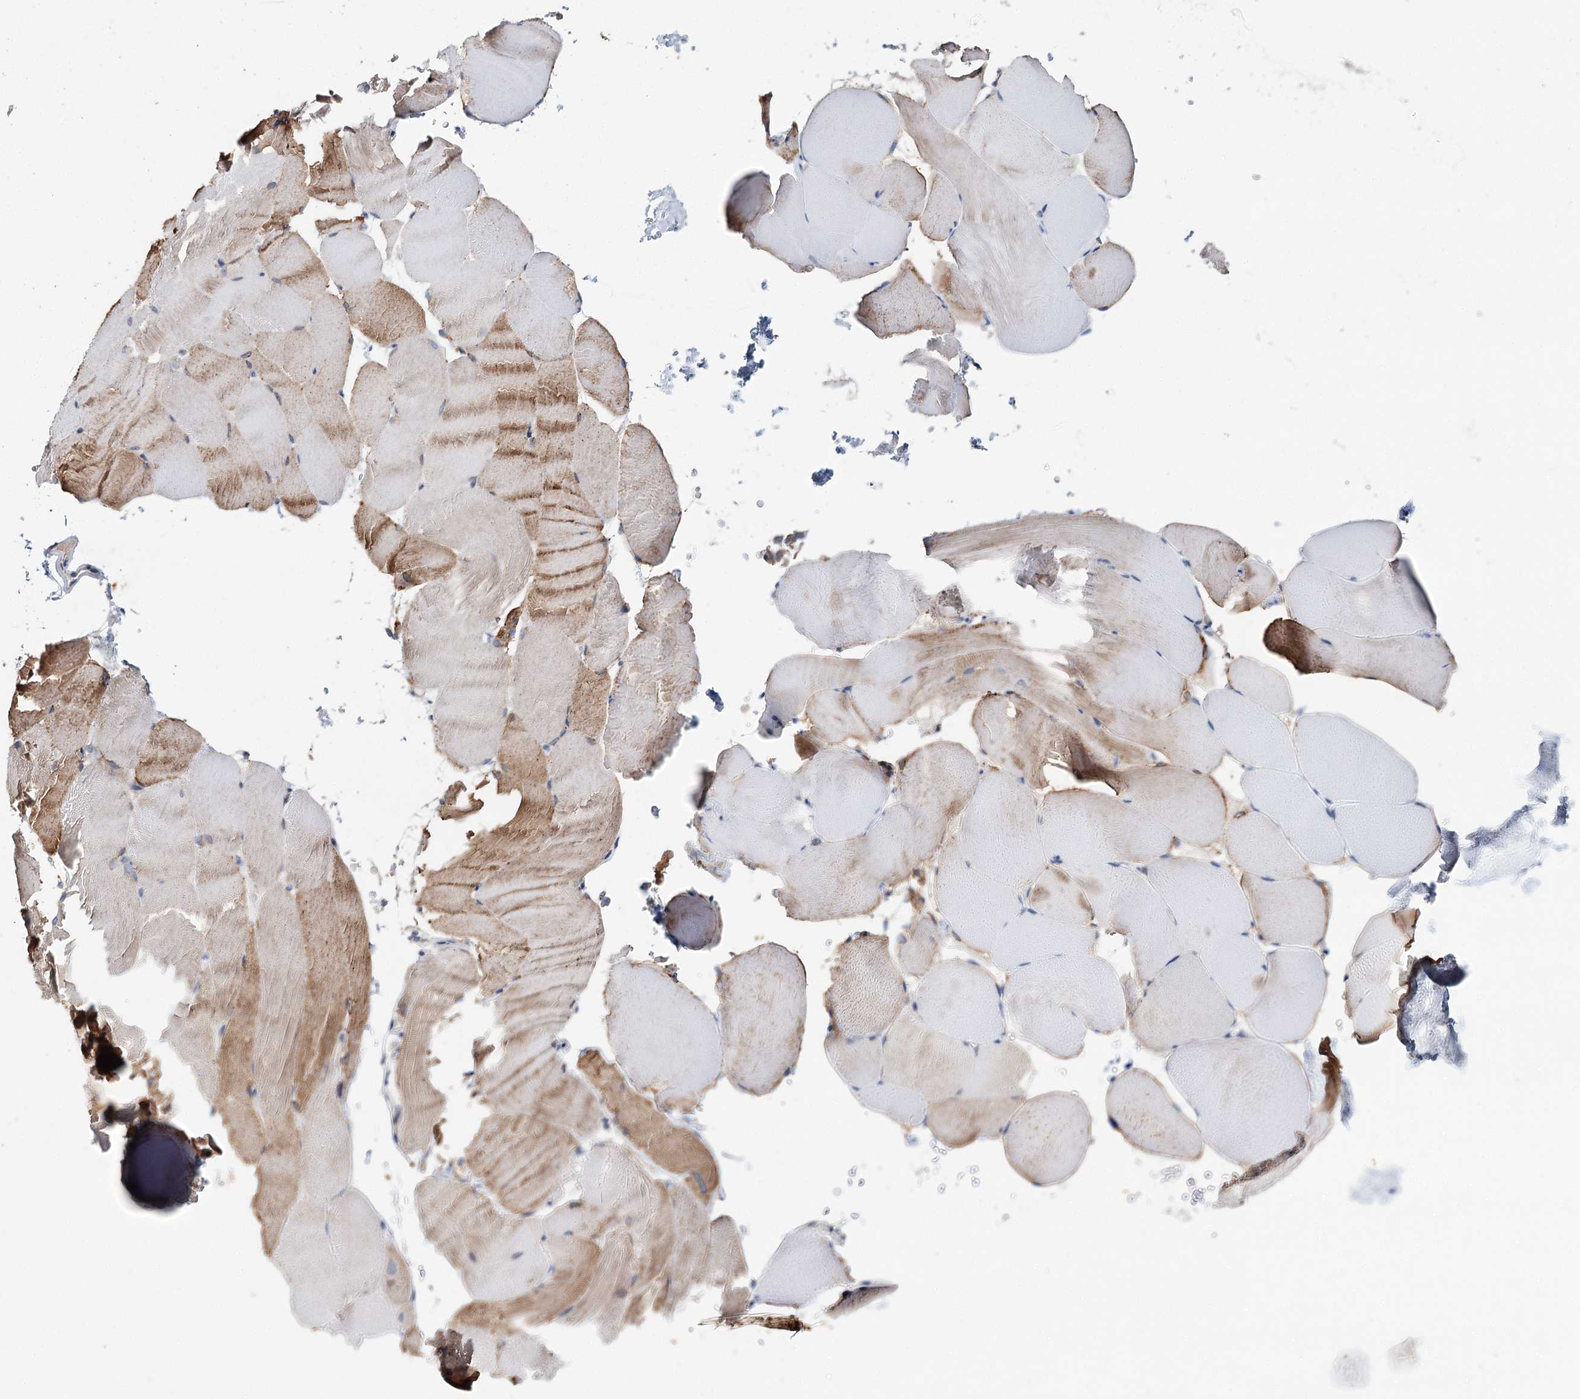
{"staining": {"intensity": "moderate", "quantity": "<25%", "location": "cytoplasmic/membranous"}, "tissue": "skeletal muscle", "cell_type": "Myocytes", "image_type": "normal", "snomed": [{"axis": "morphology", "description": "Normal tissue, NOS"}, {"axis": "topography", "description": "Skeletal muscle"}, {"axis": "topography", "description": "Parathyroid gland"}], "caption": "Benign skeletal muscle was stained to show a protein in brown. There is low levels of moderate cytoplasmic/membranous positivity in approximately <25% of myocytes.", "gene": "CFAP46", "patient": {"sex": "female", "age": 37}}